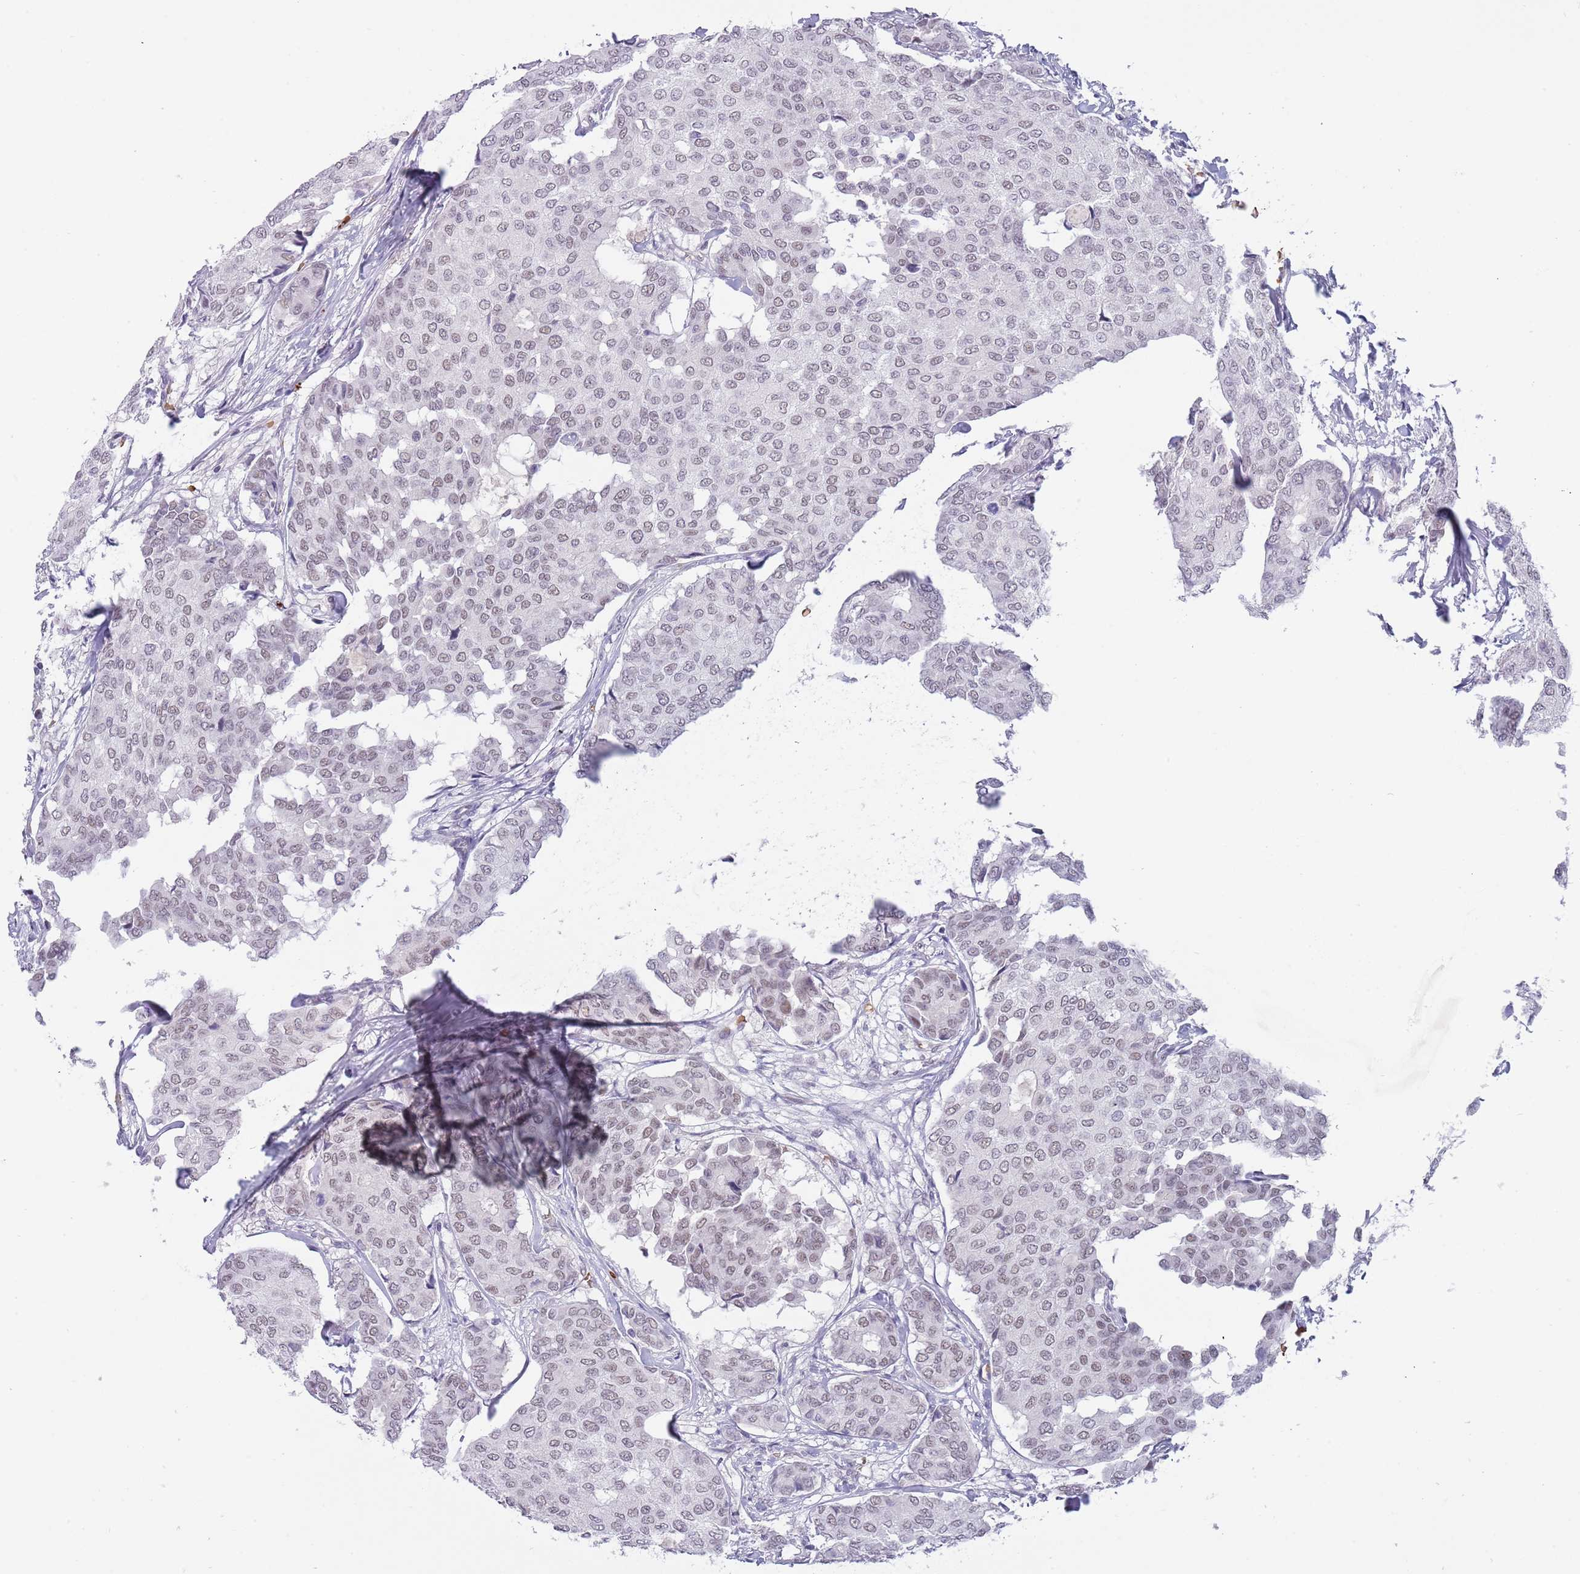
{"staining": {"intensity": "weak", "quantity": ">75%", "location": "nuclear"}, "tissue": "breast cancer", "cell_type": "Tumor cells", "image_type": "cancer", "snomed": [{"axis": "morphology", "description": "Duct carcinoma"}, {"axis": "topography", "description": "Breast"}], "caption": "Protein staining of infiltrating ductal carcinoma (breast) tissue displays weak nuclear expression in about >75% of tumor cells.", "gene": "LYPD6B", "patient": {"sex": "female", "age": 75}}